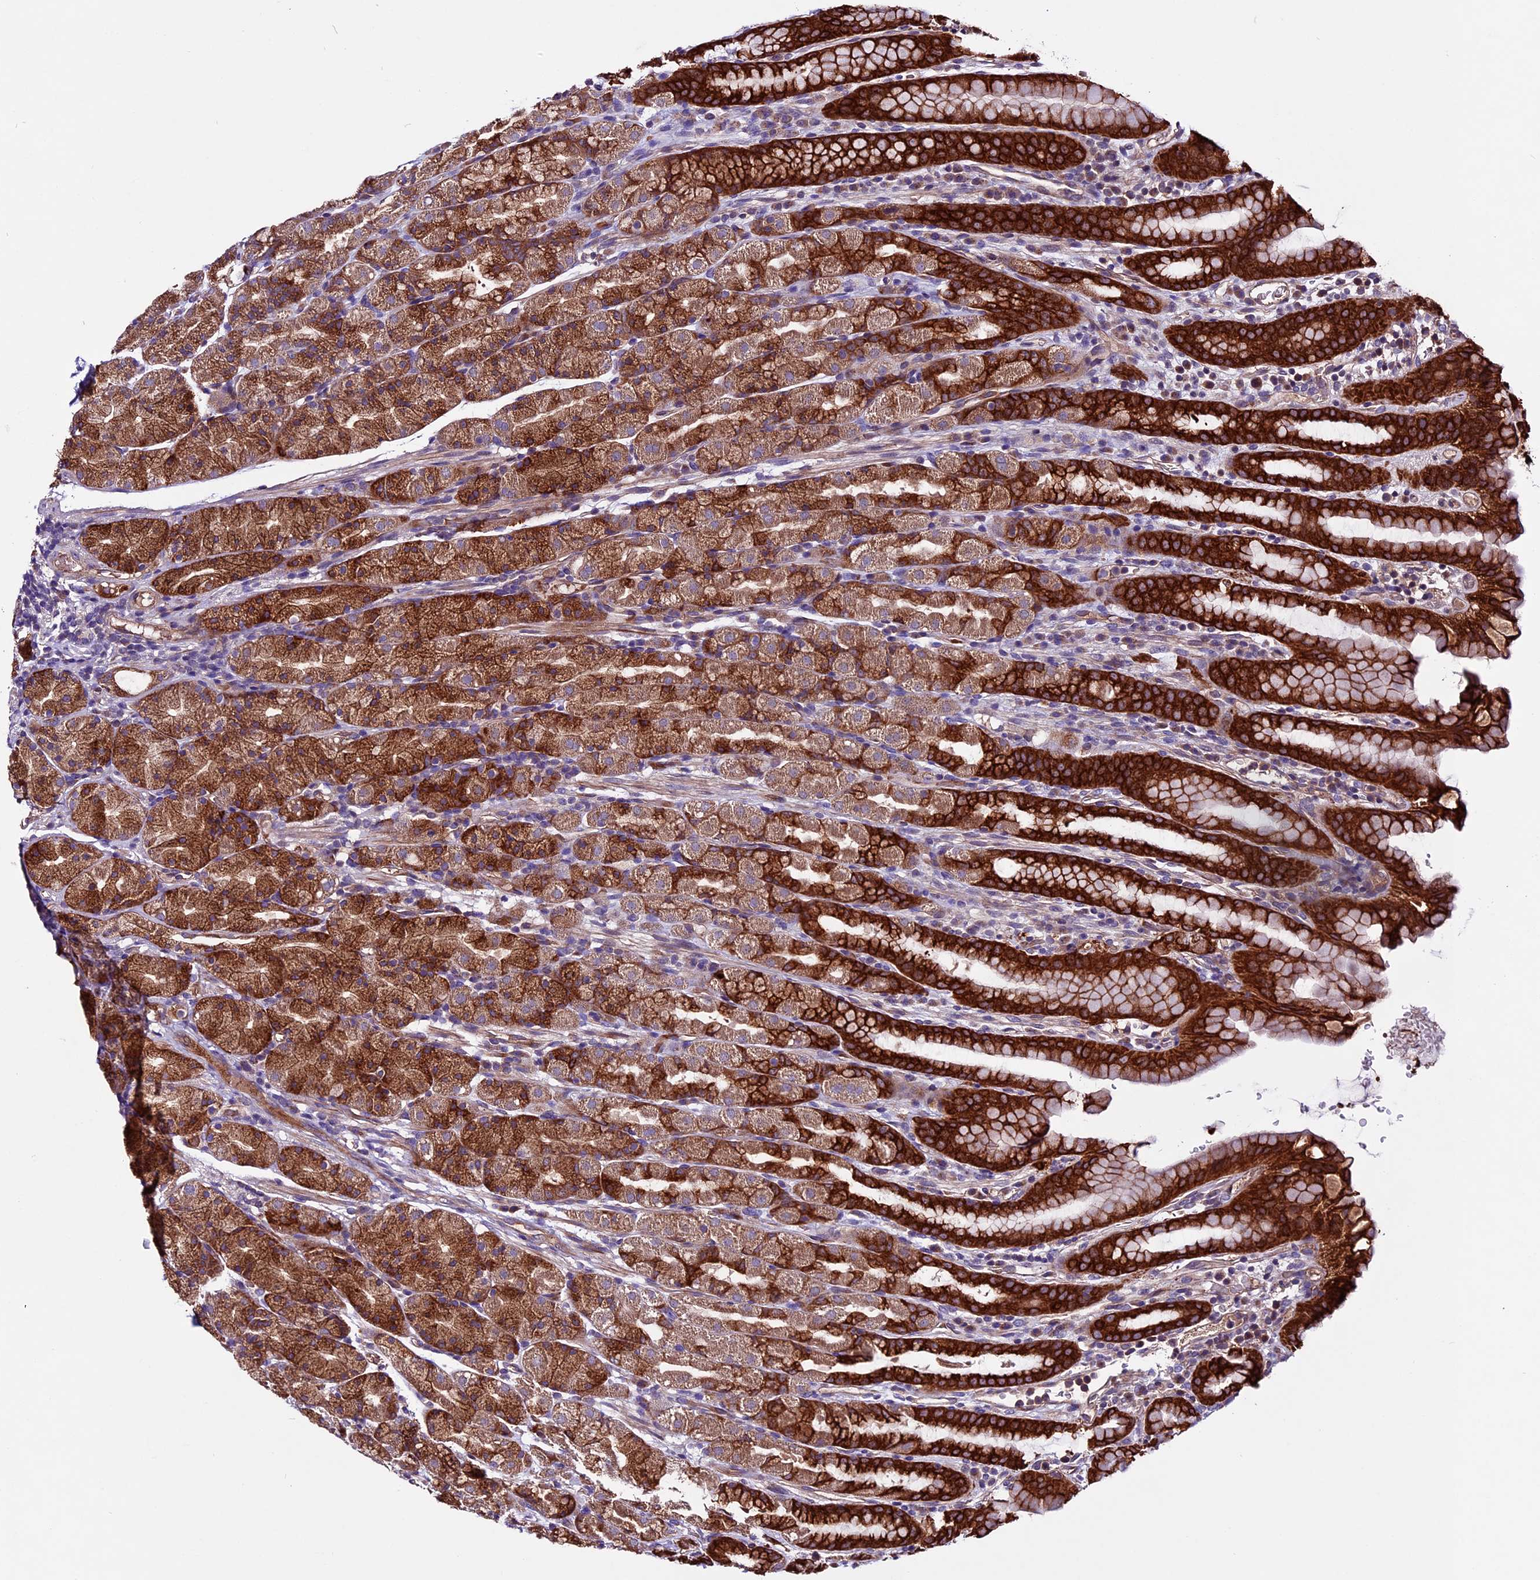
{"staining": {"intensity": "strong", "quantity": ">75%", "location": "cytoplasmic/membranous"}, "tissue": "stomach", "cell_type": "Glandular cells", "image_type": "normal", "snomed": [{"axis": "morphology", "description": "Normal tissue, NOS"}, {"axis": "topography", "description": "Stomach, upper"}, {"axis": "topography", "description": "Stomach, lower"}, {"axis": "topography", "description": "Small intestine"}], "caption": "This histopathology image exhibits IHC staining of unremarkable human stomach, with high strong cytoplasmic/membranous staining in about >75% of glandular cells.", "gene": "RINL", "patient": {"sex": "male", "age": 68}}